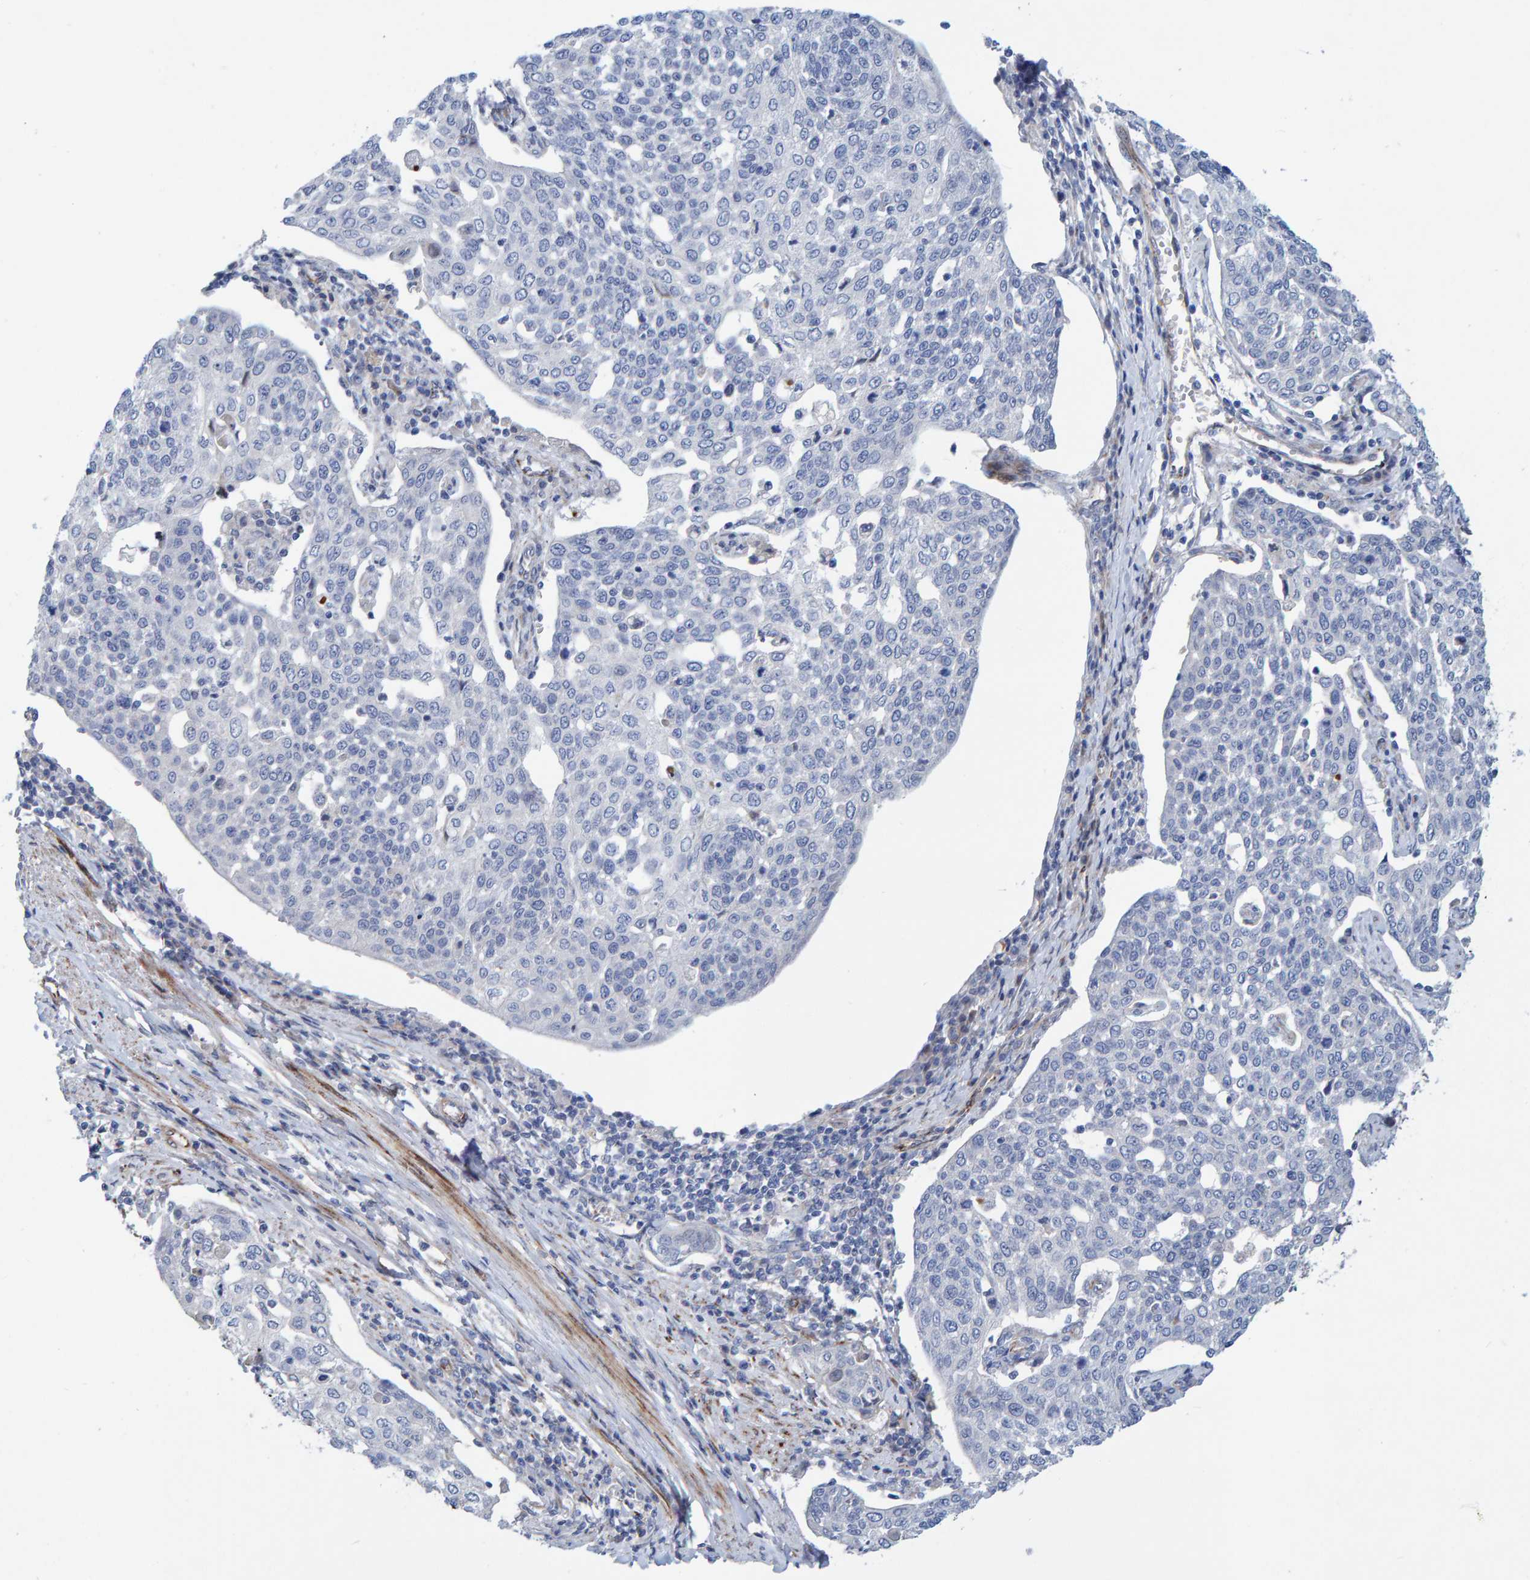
{"staining": {"intensity": "negative", "quantity": "none", "location": "none"}, "tissue": "cervical cancer", "cell_type": "Tumor cells", "image_type": "cancer", "snomed": [{"axis": "morphology", "description": "Squamous cell carcinoma, NOS"}, {"axis": "topography", "description": "Cervix"}], "caption": "This micrograph is of cervical cancer stained with IHC to label a protein in brown with the nuclei are counter-stained blue. There is no expression in tumor cells. (IHC, brightfield microscopy, high magnification).", "gene": "POLG2", "patient": {"sex": "female", "age": 34}}